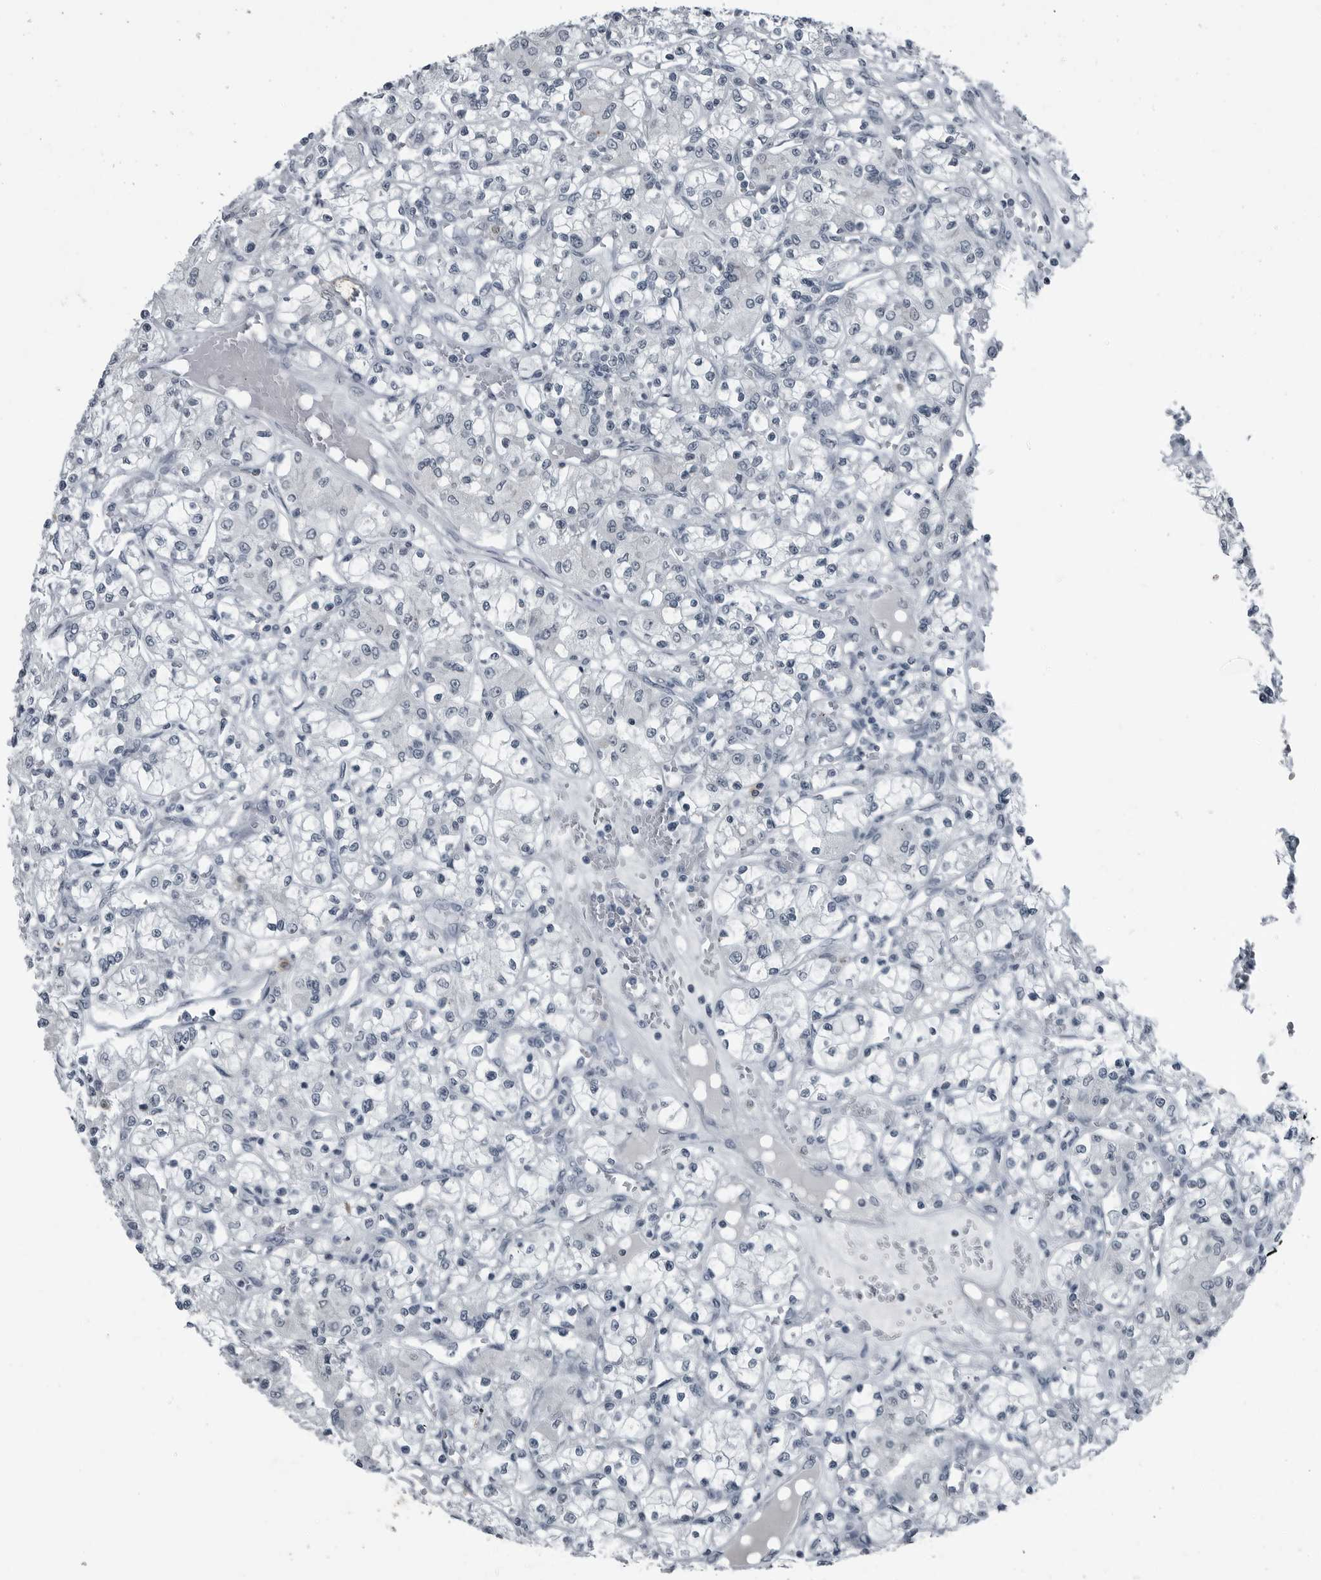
{"staining": {"intensity": "negative", "quantity": "none", "location": "none"}, "tissue": "renal cancer", "cell_type": "Tumor cells", "image_type": "cancer", "snomed": [{"axis": "morphology", "description": "Adenocarcinoma, NOS"}, {"axis": "topography", "description": "Kidney"}], "caption": "Immunohistochemistry (IHC) of human renal cancer (adenocarcinoma) displays no expression in tumor cells.", "gene": "GAK", "patient": {"sex": "female", "age": 59}}